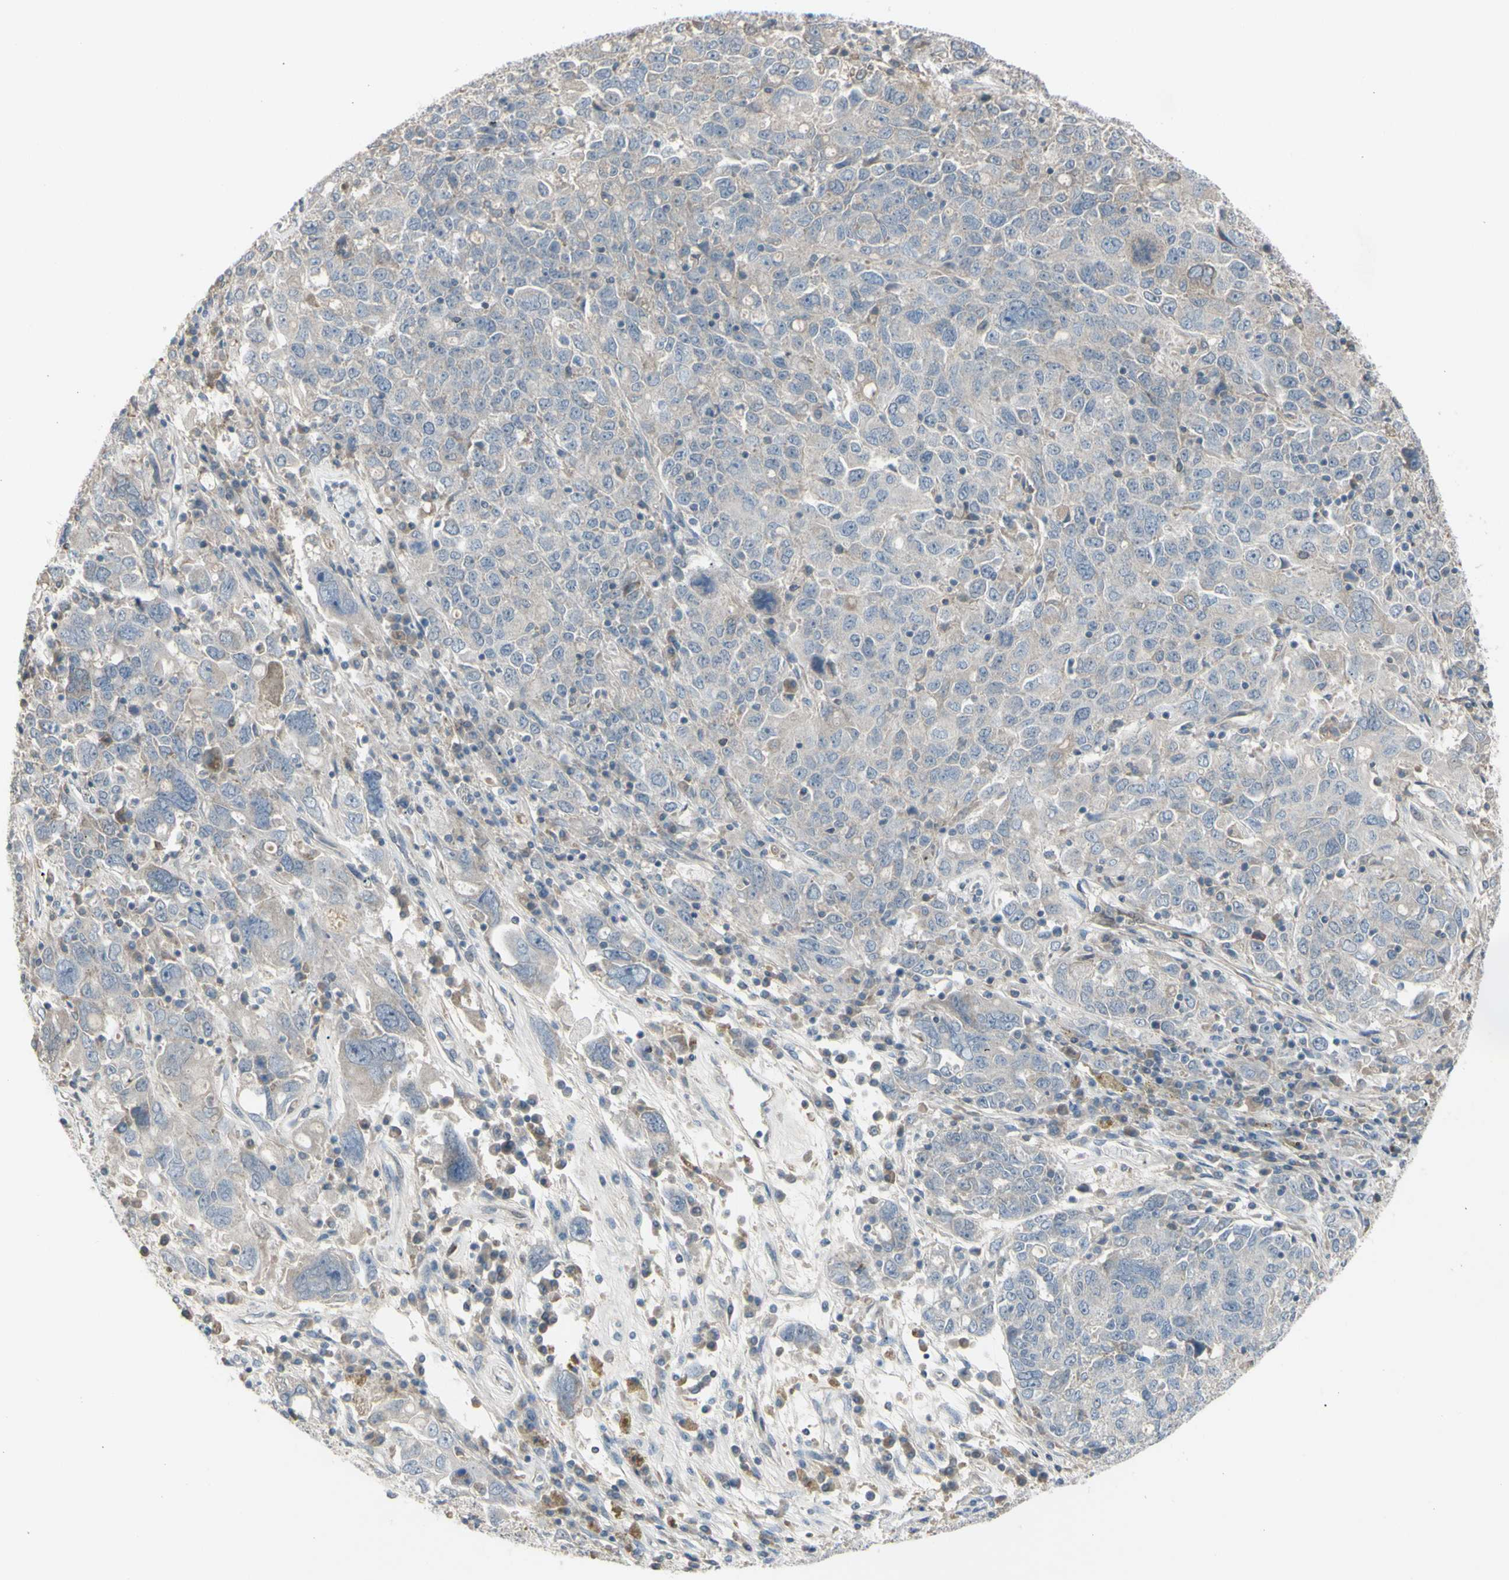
{"staining": {"intensity": "weak", "quantity": "25%-75%", "location": "cytoplasmic/membranous"}, "tissue": "ovarian cancer", "cell_type": "Tumor cells", "image_type": "cancer", "snomed": [{"axis": "morphology", "description": "Carcinoma, endometroid"}, {"axis": "topography", "description": "Ovary"}], "caption": "This is a photomicrograph of immunohistochemistry staining of ovarian cancer, which shows weak positivity in the cytoplasmic/membranous of tumor cells.", "gene": "PIAS4", "patient": {"sex": "female", "age": 62}}